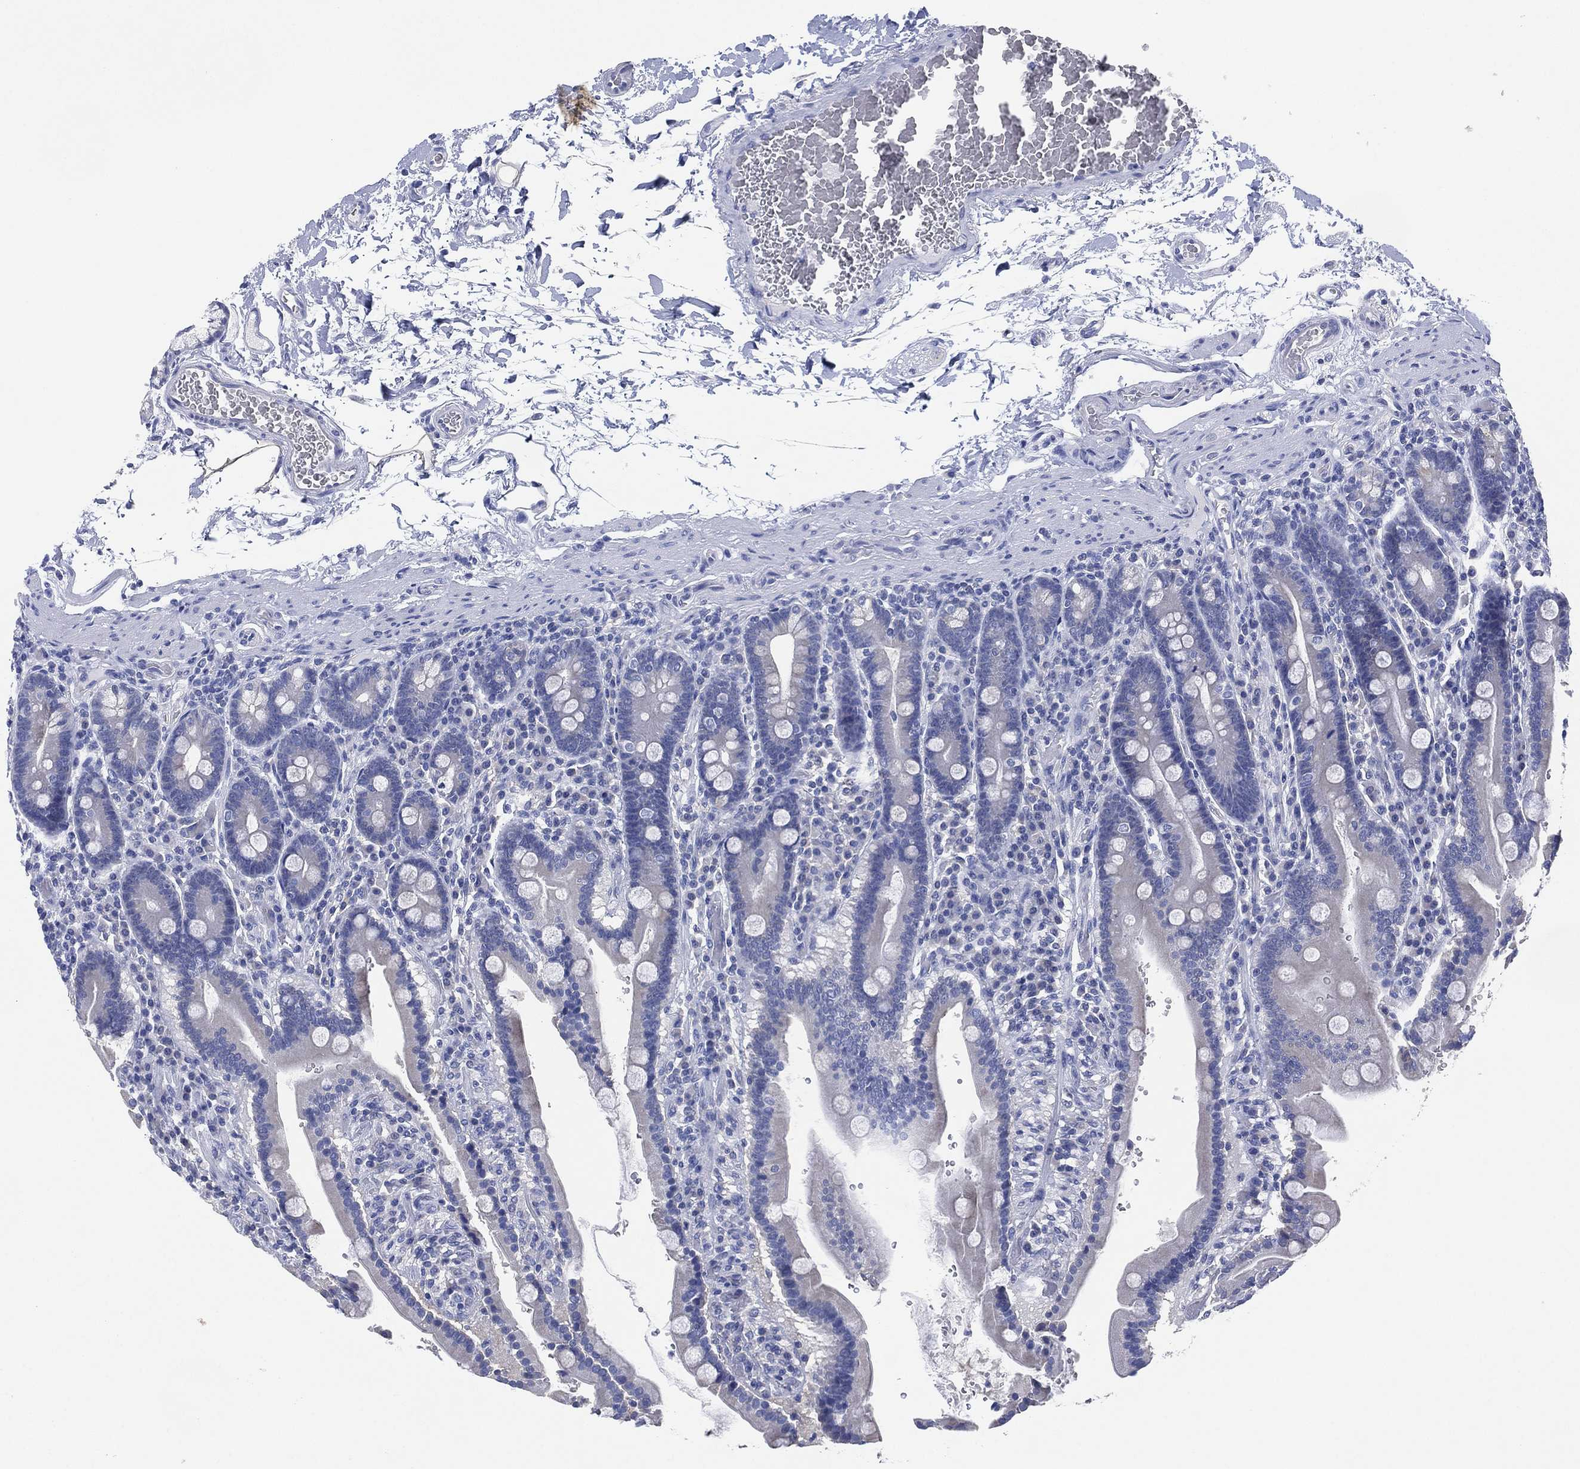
{"staining": {"intensity": "negative", "quantity": "none", "location": "none"}, "tissue": "duodenum", "cell_type": "Glandular cells", "image_type": "normal", "snomed": [{"axis": "morphology", "description": "Normal tissue, NOS"}, {"axis": "topography", "description": "Duodenum"}], "caption": "DAB immunohistochemical staining of normal human duodenum shows no significant staining in glandular cells.", "gene": "CHRNA3", "patient": {"sex": "female", "age": 62}}